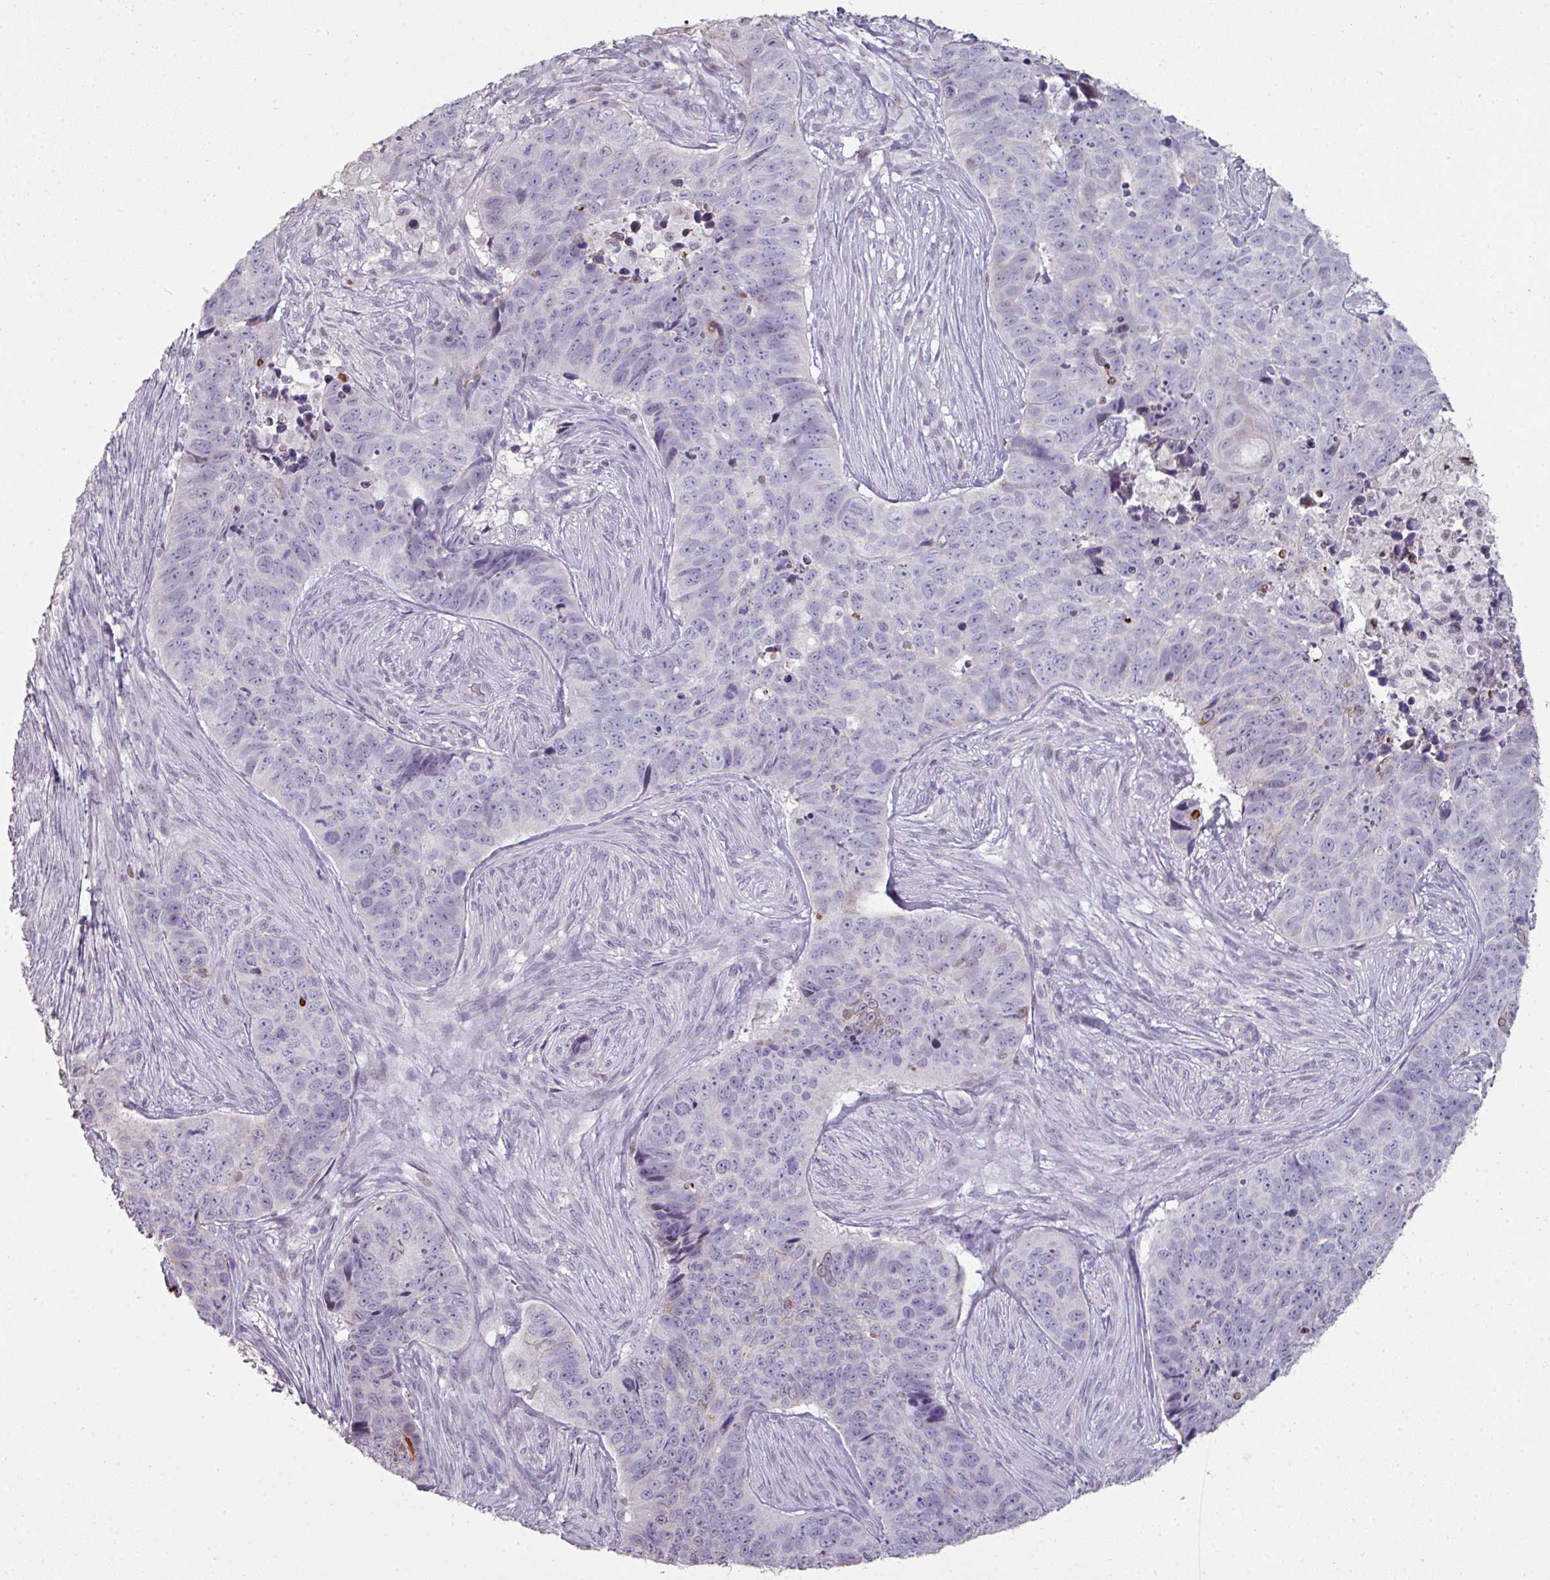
{"staining": {"intensity": "negative", "quantity": "none", "location": "none"}, "tissue": "skin cancer", "cell_type": "Tumor cells", "image_type": "cancer", "snomed": [{"axis": "morphology", "description": "Basal cell carcinoma"}, {"axis": "topography", "description": "Skin"}], "caption": "Immunohistochemical staining of human basal cell carcinoma (skin) exhibits no significant staining in tumor cells.", "gene": "GTF2H3", "patient": {"sex": "female", "age": 82}}